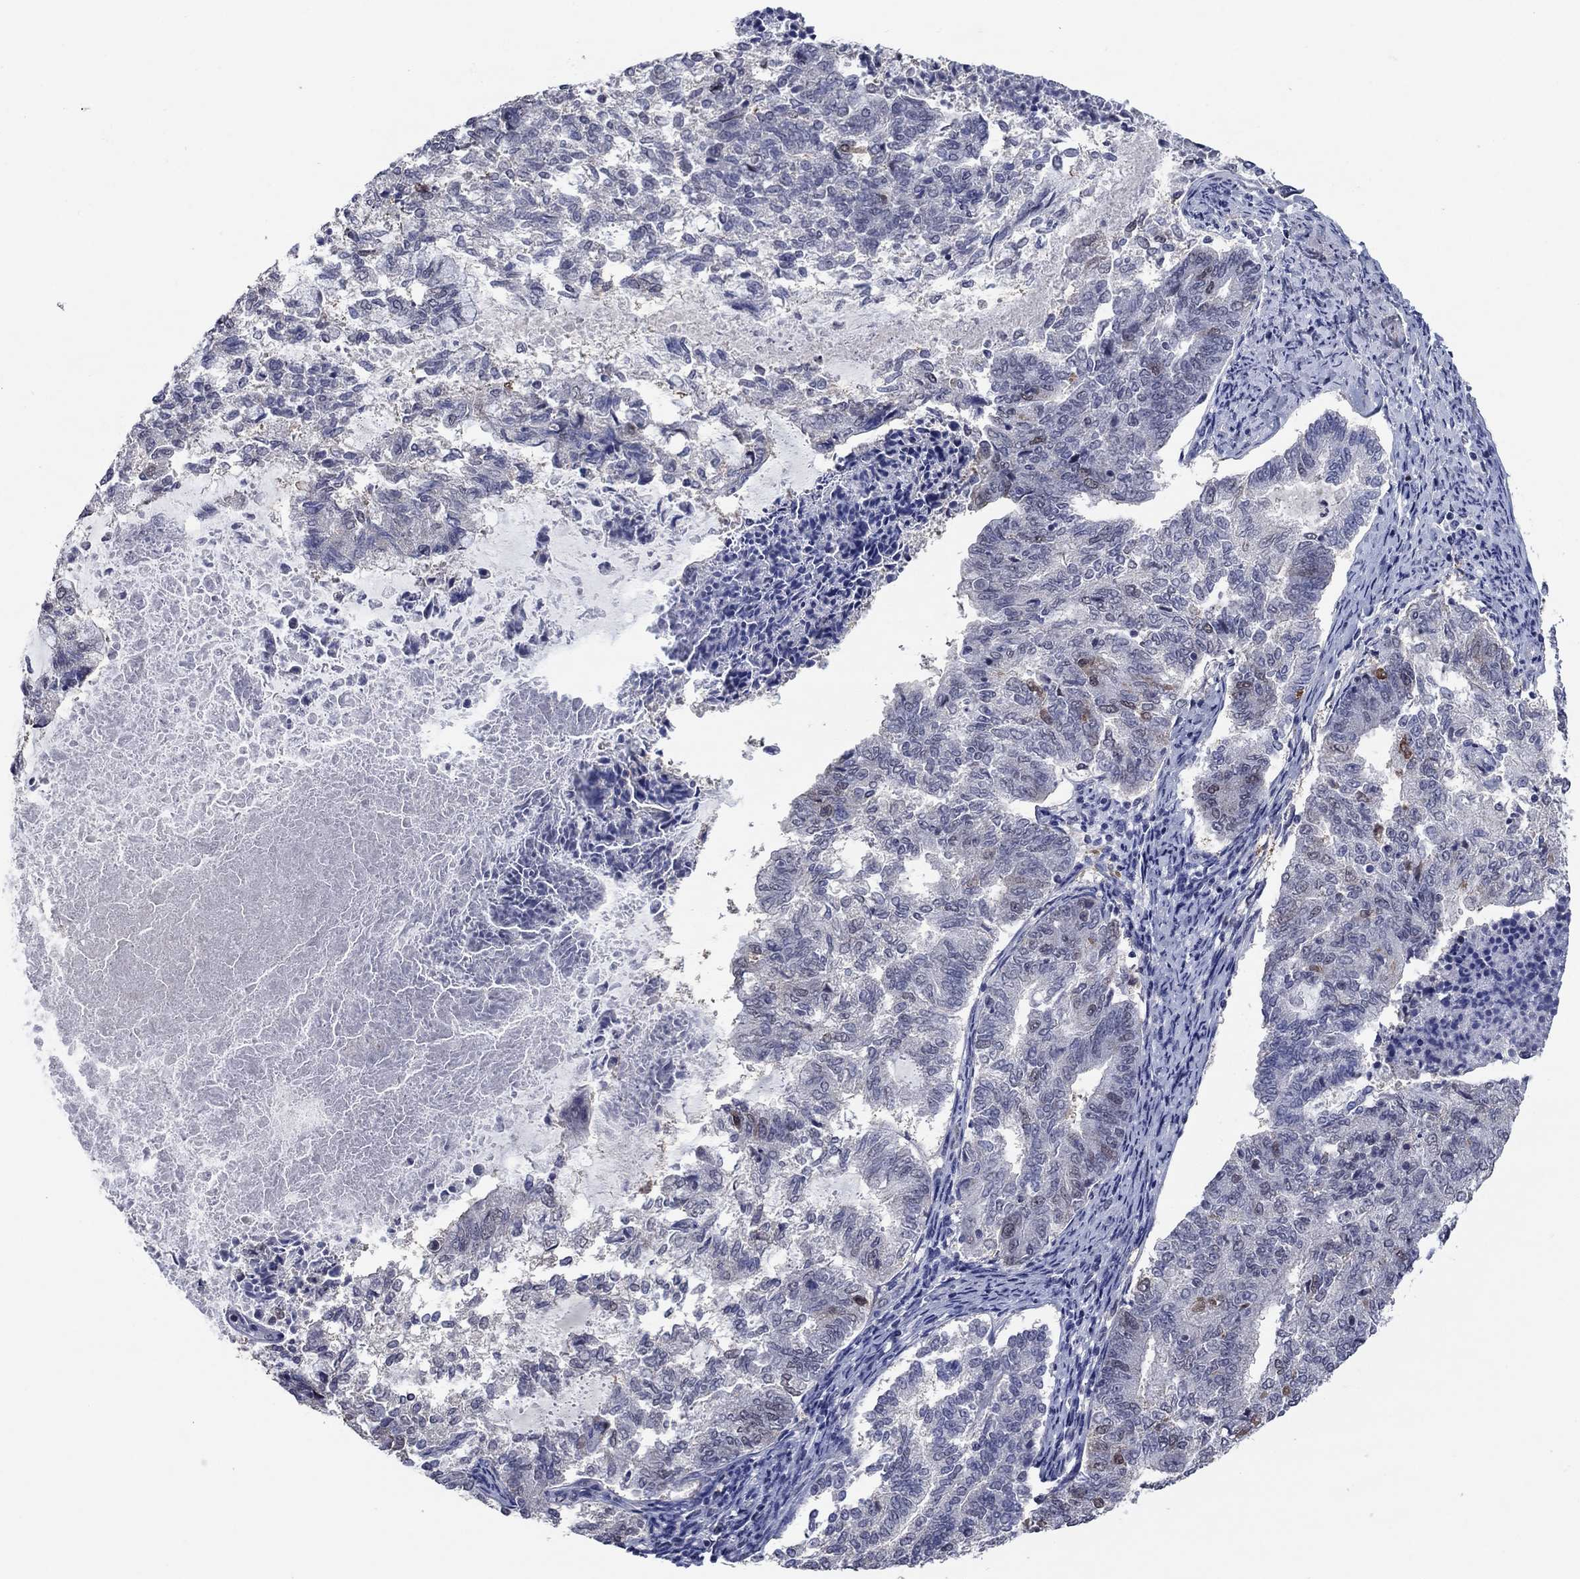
{"staining": {"intensity": "negative", "quantity": "none", "location": "none"}, "tissue": "endometrial cancer", "cell_type": "Tumor cells", "image_type": "cancer", "snomed": [{"axis": "morphology", "description": "Adenocarcinoma, NOS"}, {"axis": "topography", "description": "Endometrium"}], "caption": "Tumor cells are negative for protein expression in human endometrial cancer (adenocarcinoma). Brightfield microscopy of IHC stained with DAB (3,3'-diaminobenzidine) (brown) and hematoxylin (blue), captured at high magnification.", "gene": "TYMS", "patient": {"sex": "female", "age": 65}}